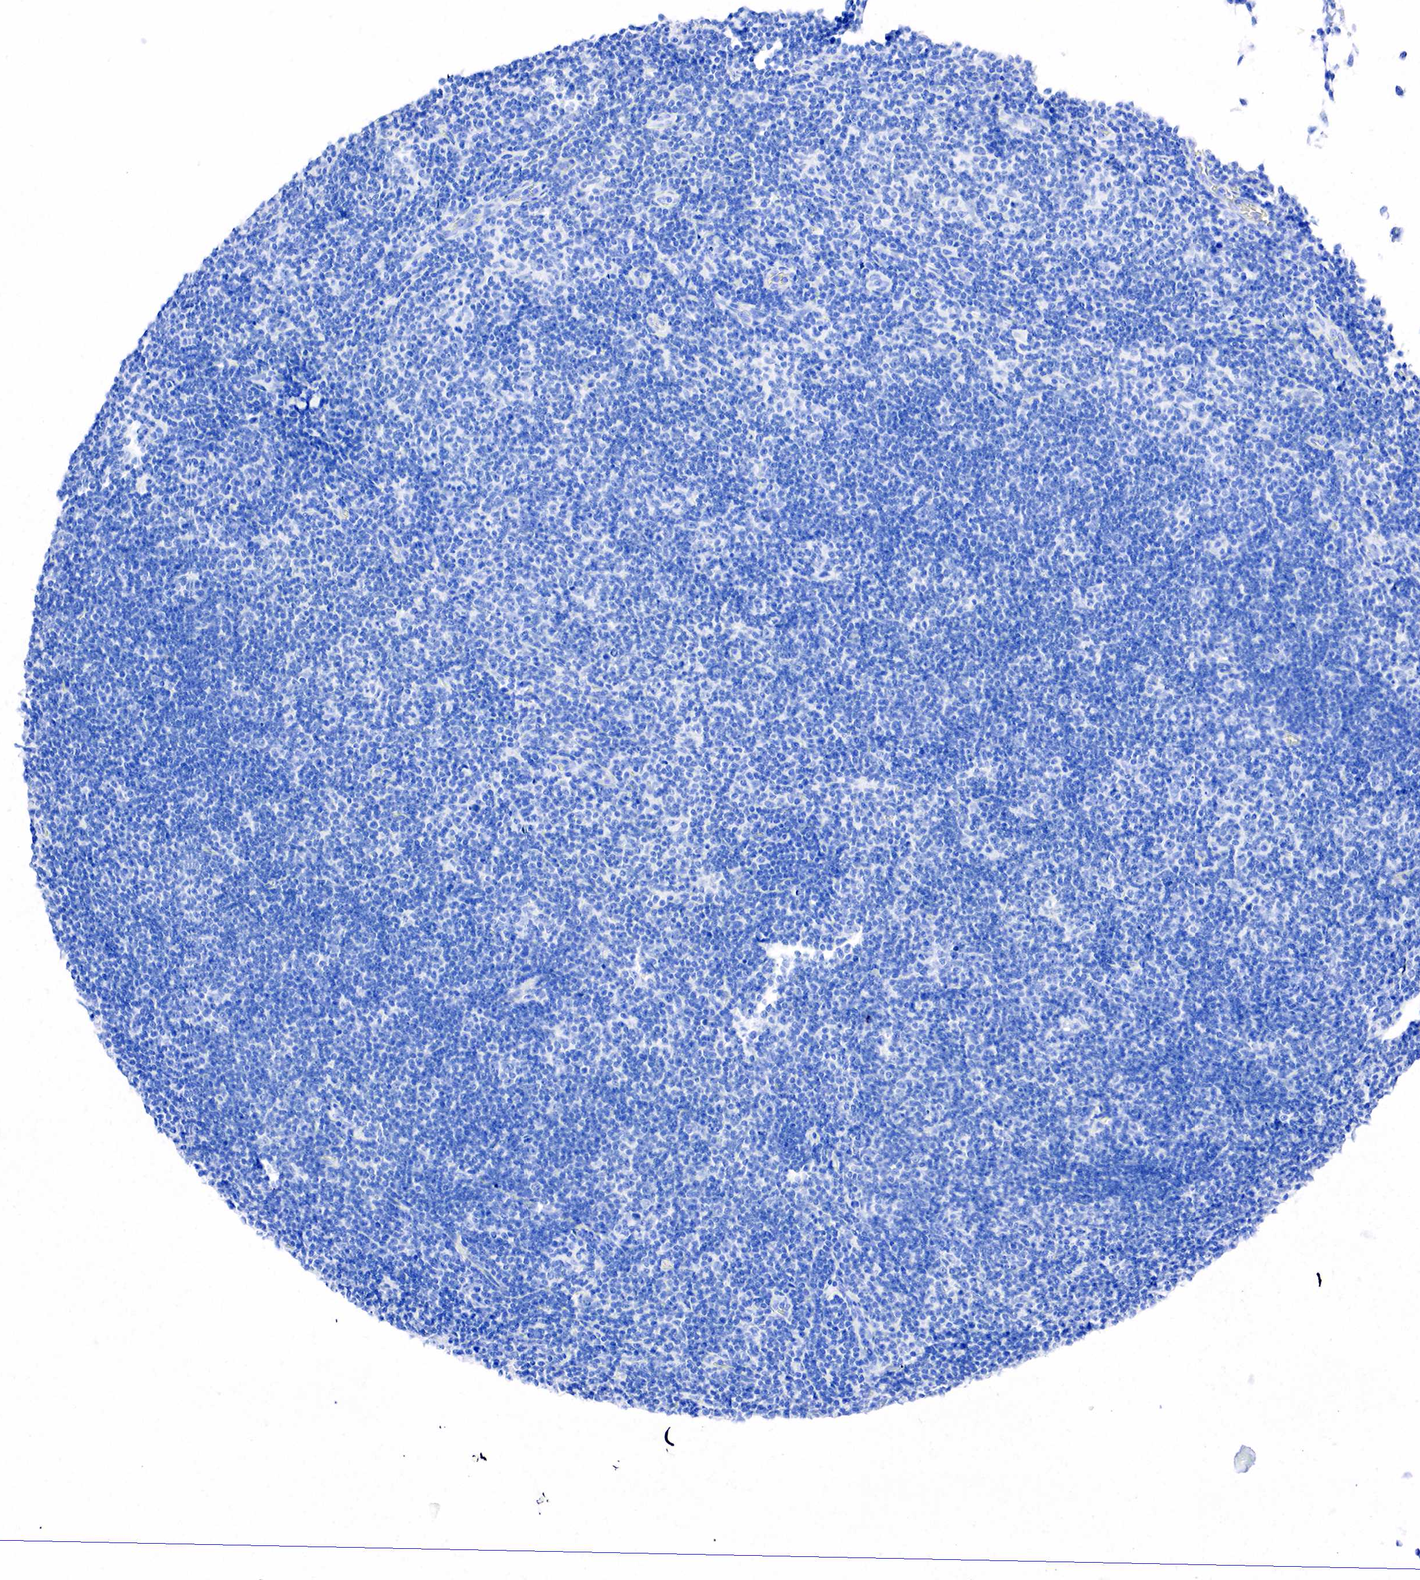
{"staining": {"intensity": "negative", "quantity": "none", "location": "none"}, "tissue": "lymphoma", "cell_type": "Tumor cells", "image_type": "cancer", "snomed": [{"axis": "morphology", "description": "Malignant lymphoma, non-Hodgkin's type, Low grade"}, {"axis": "topography", "description": "Lymph node"}], "caption": "IHC of human malignant lymphoma, non-Hodgkin's type (low-grade) demonstrates no staining in tumor cells.", "gene": "PTH", "patient": {"sex": "male", "age": 49}}